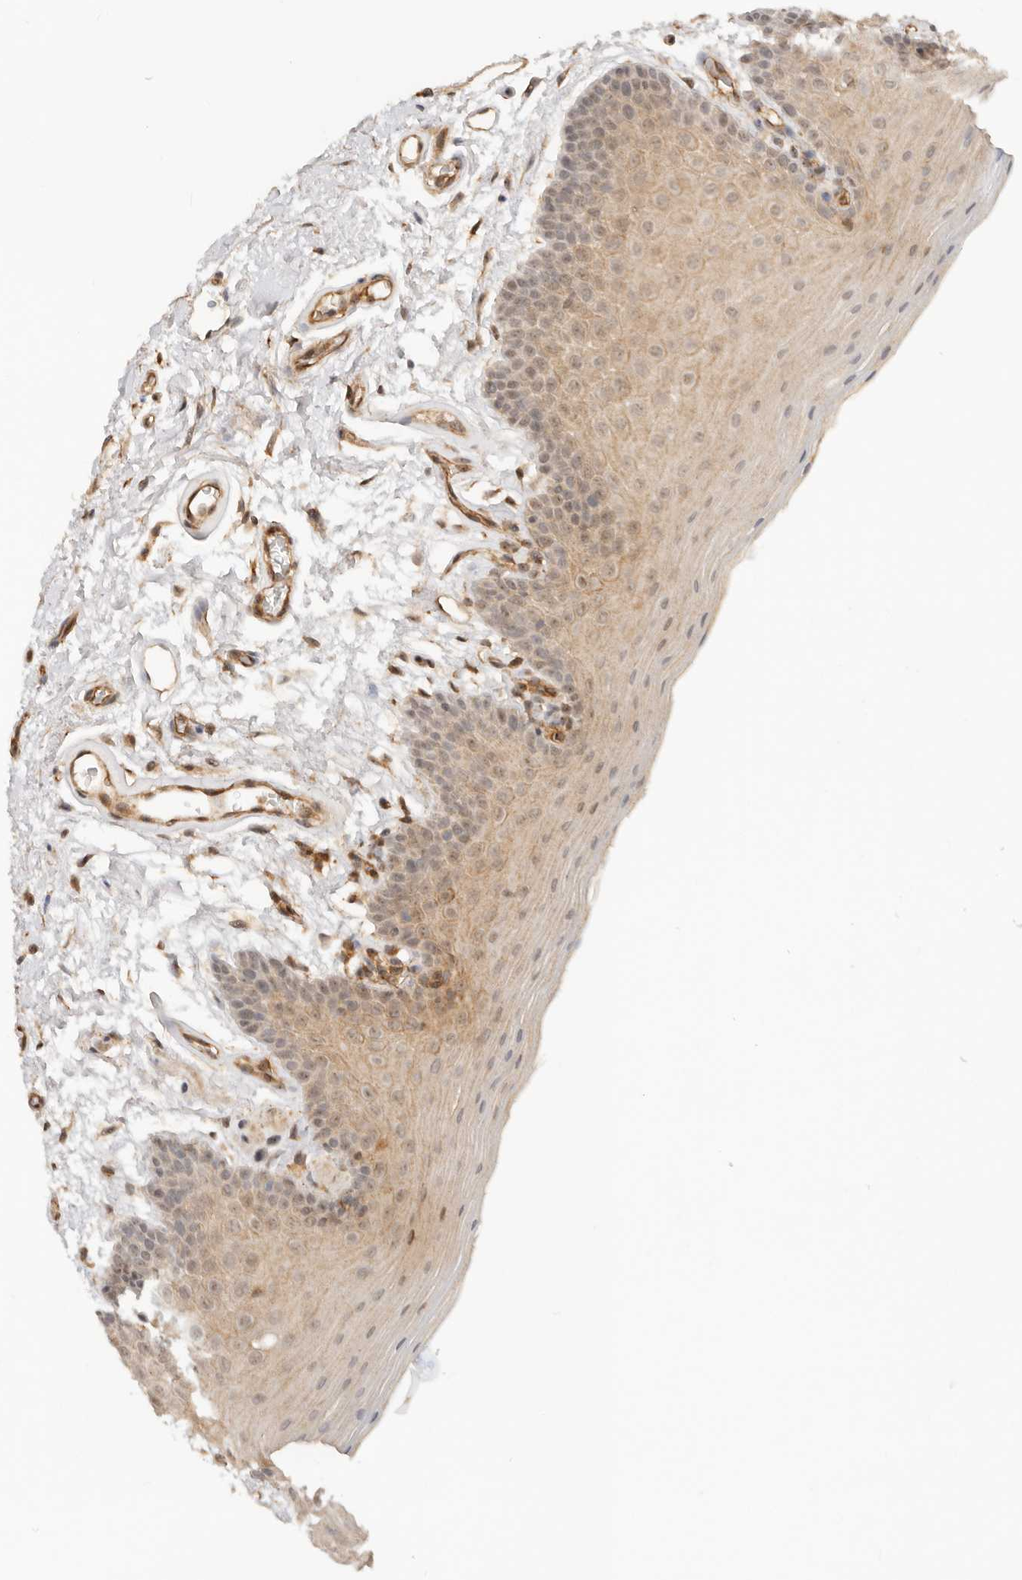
{"staining": {"intensity": "weak", "quantity": ">75%", "location": "cytoplasmic/membranous,nuclear"}, "tissue": "oral mucosa", "cell_type": "Squamous epithelial cells", "image_type": "normal", "snomed": [{"axis": "morphology", "description": "Normal tissue, NOS"}, {"axis": "topography", "description": "Oral tissue"}], "caption": "Immunohistochemistry histopathology image of unremarkable oral mucosa: human oral mucosa stained using IHC shows low levels of weak protein expression localized specifically in the cytoplasmic/membranous,nuclear of squamous epithelial cells, appearing as a cytoplasmic/membranous,nuclear brown color.", "gene": "HEXD", "patient": {"sex": "male", "age": 62}}